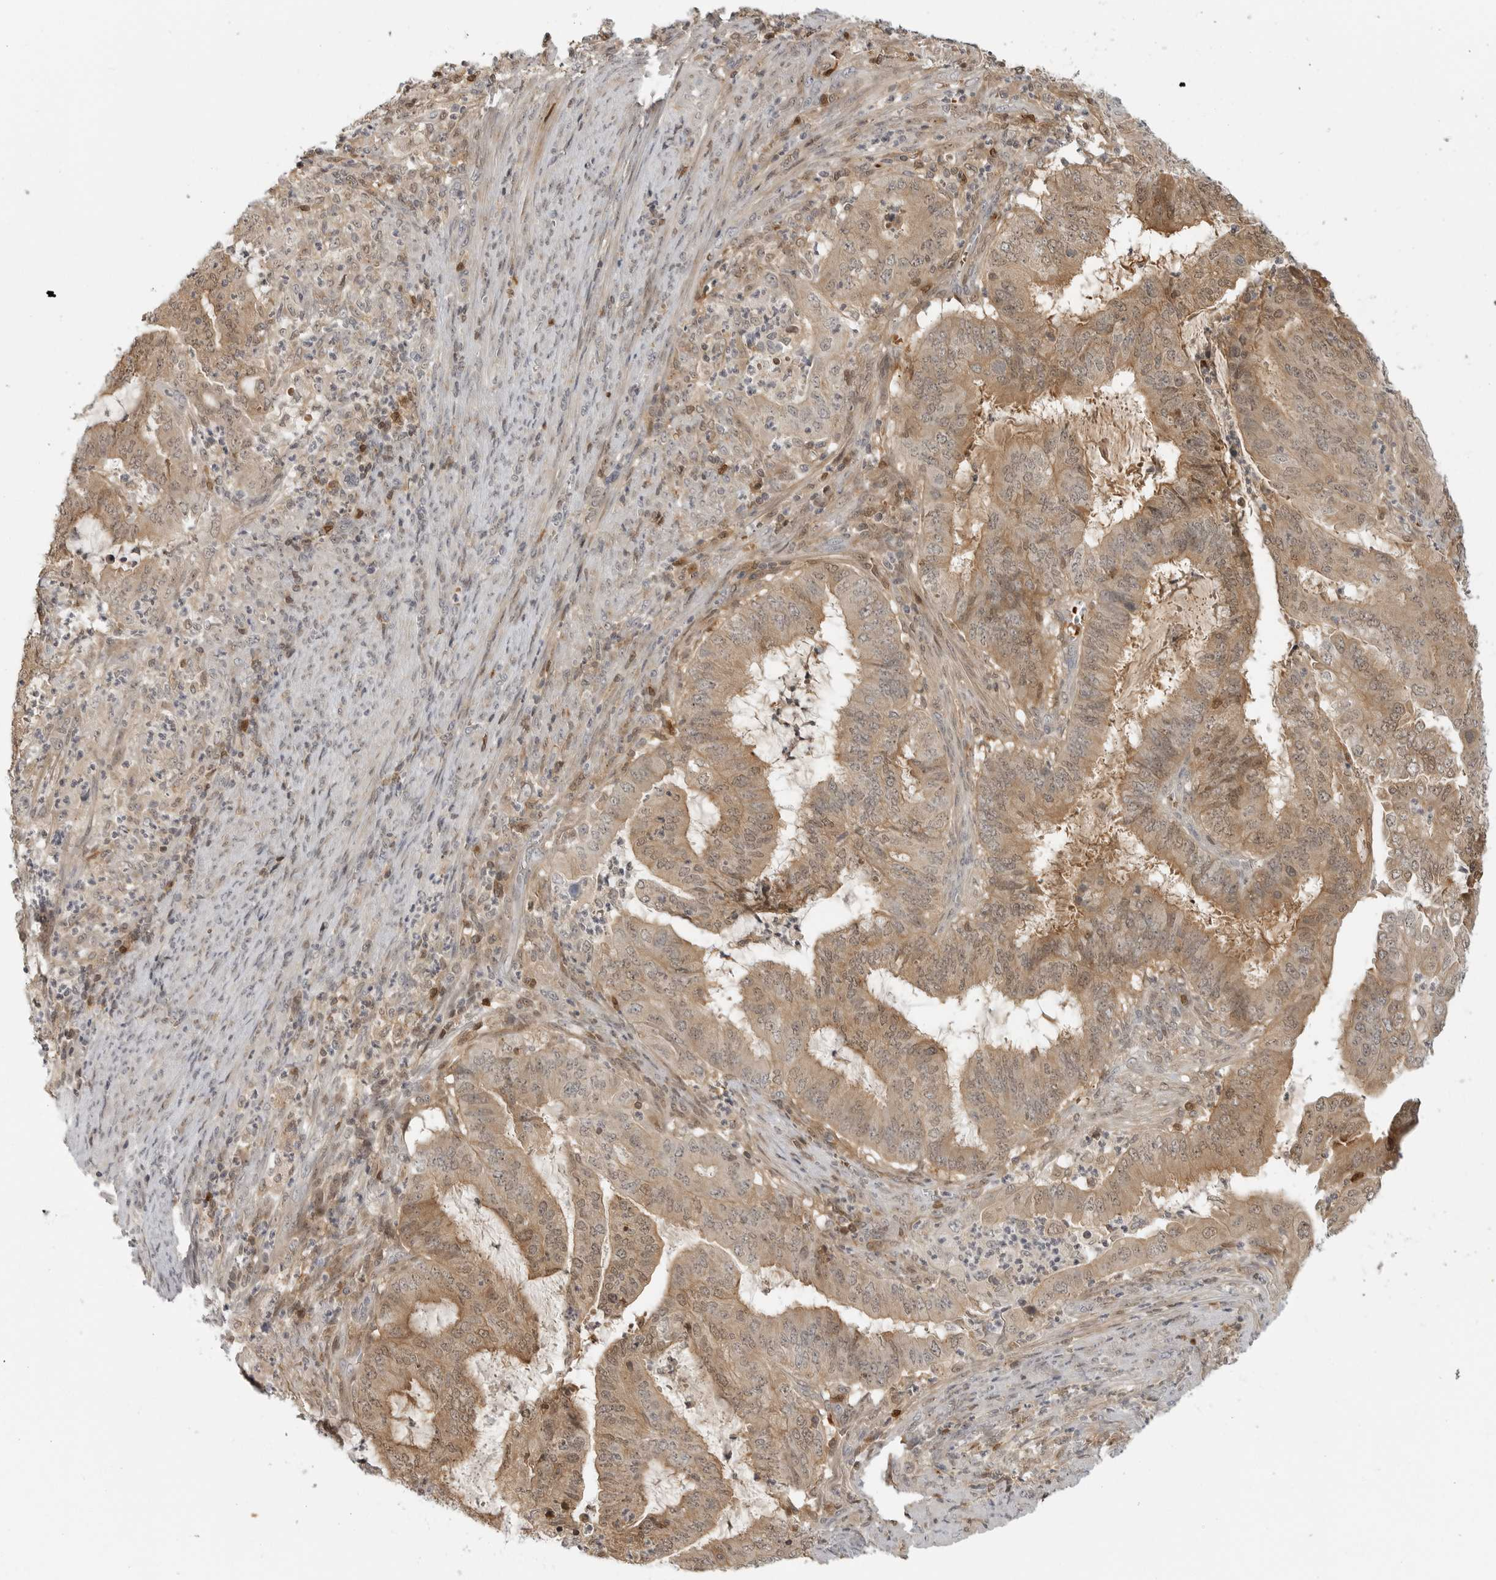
{"staining": {"intensity": "moderate", "quantity": ">75%", "location": "cytoplasmic/membranous"}, "tissue": "endometrial cancer", "cell_type": "Tumor cells", "image_type": "cancer", "snomed": [{"axis": "morphology", "description": "Adenocarcinoma, NOS"}, {"axis": "topography", "description": "Endometrium"}], "caption": "The histopathology image reveals immunohistochemical staining of endometrial cancer. There is moderate cytoplasmic/membranous staining is present in approximately >75% of tumor cells.", "gene": "CTIF", "patient": {"sex": "female", "age": 51}}